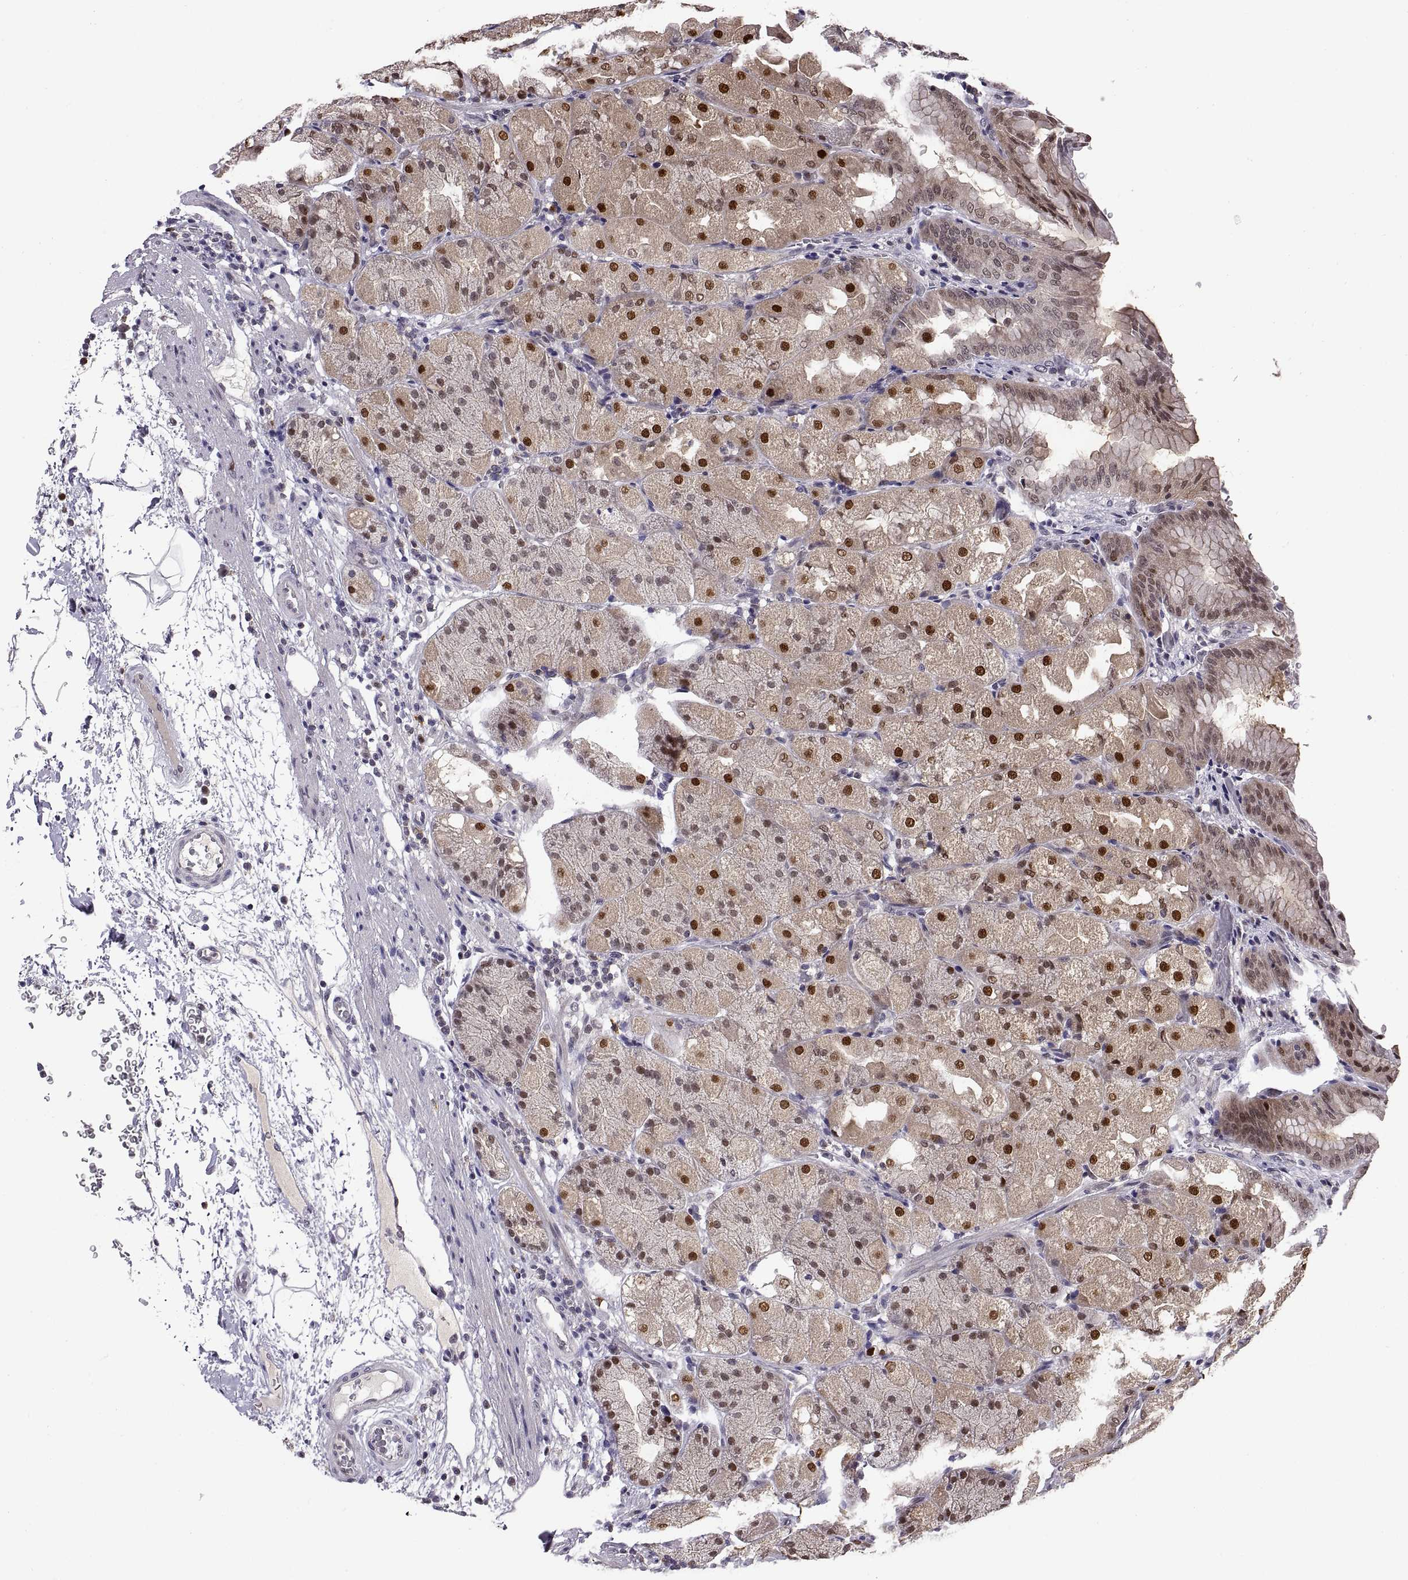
{"staining": {"intensity": "strong", "quantity": "25%-75%", "location": "nuclear"}, "tissue": "stomach", "cell_type": "Glandular cells", "image_type": "normal", "snomed": [{"axis": "morphology", "description": "Normal tissue, NOS"}, {"axis": "topography", "description": "Stomach, upper"}, {"axis": "topography", "description": "Stomach"}, {"axis": "topography", "description": "Stomach, lower"}], "caption": "Immunohistochemistry (DAB) staining of unremarkable human stomach reveals strong nuclear protein expression in approximately 25%-75% of glandular cells. (Brightfield microscopy of DAB IHC at high magnification).", "gene": "CHFR", "patient": {"sex": "male", "age": 62}}